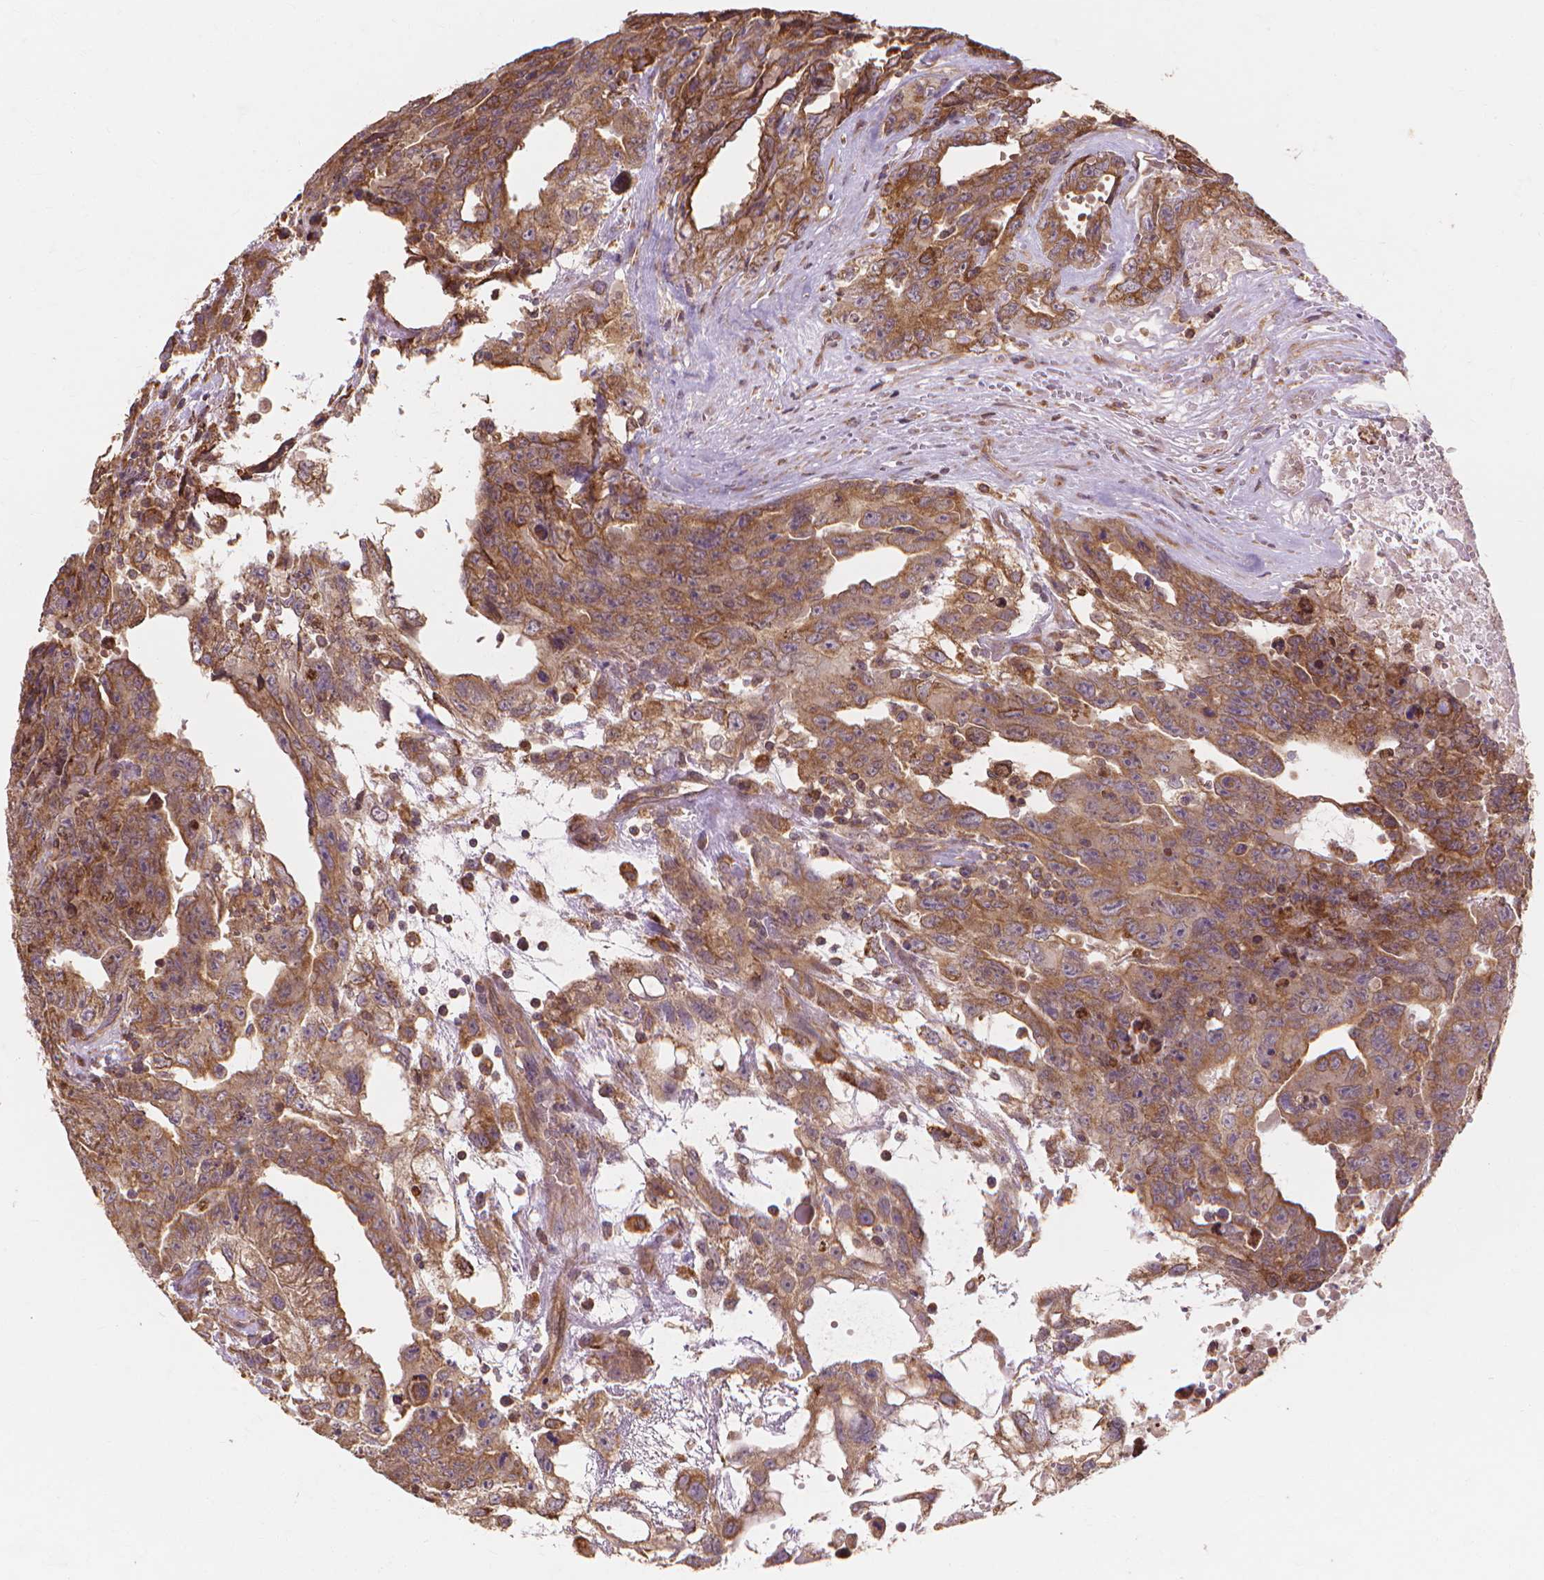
{"staining": {"intensity": "moderate", "quantity": ">75%", "location": "cytoplasmic/membranous"}, "tissue": "testis cancer", "cell_type": "Tumor cells", "image_type": "cancer", "snomed": [{"axis": "morphology", "description": "Carcinoma, Embryonal, NOS"}, {"axis": "topography", "description": "Testis"}], "caption": "Immunohistochemistry staining of testis cancer (embryonal carcinoma), which demonstrates medium levels of moderate cytoplasmic/membranous positivity in approximately >75% of tumor cells indicating moderate cytoplasmic/membranous protein positivity. The staining was performed using DAB (brown) for protein detection and nuclei were counterstained in hematoxylin (blue).", "gene": "TAB2", "patient": {"sex": "male", "age": 24}}